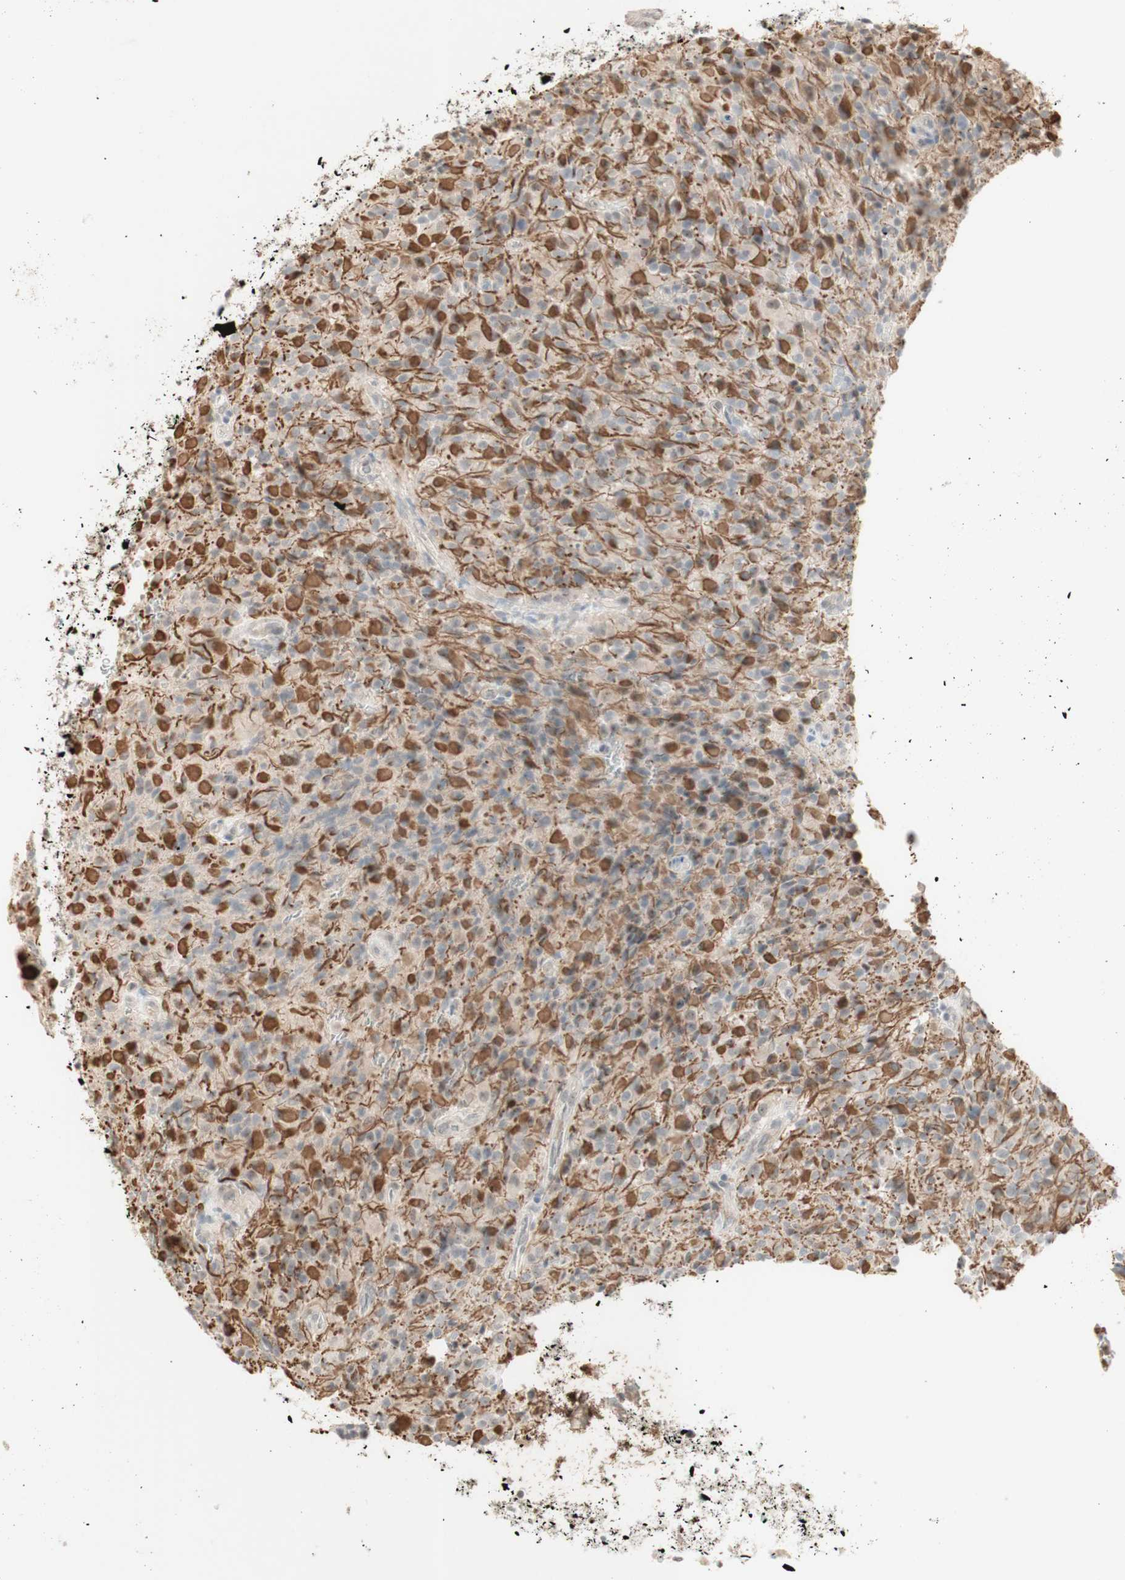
{"staining": {"intensity": "negative", "quantity": "none", "location": "none"}, "tissue": "glioma", "cell_type": "Tumor cells", "image_type": "cancer", "snomed": [{"axis": "morphology", "description": "Glioma, malignant, High grade"}, {"axis": "topography", "description": "Brain"}], "caption": "Tumor cells are negative for brown protein staining in malignant high-grade glioma.", "gene": "PLCD4", "patient": {"sex": "male", "age": 71}}